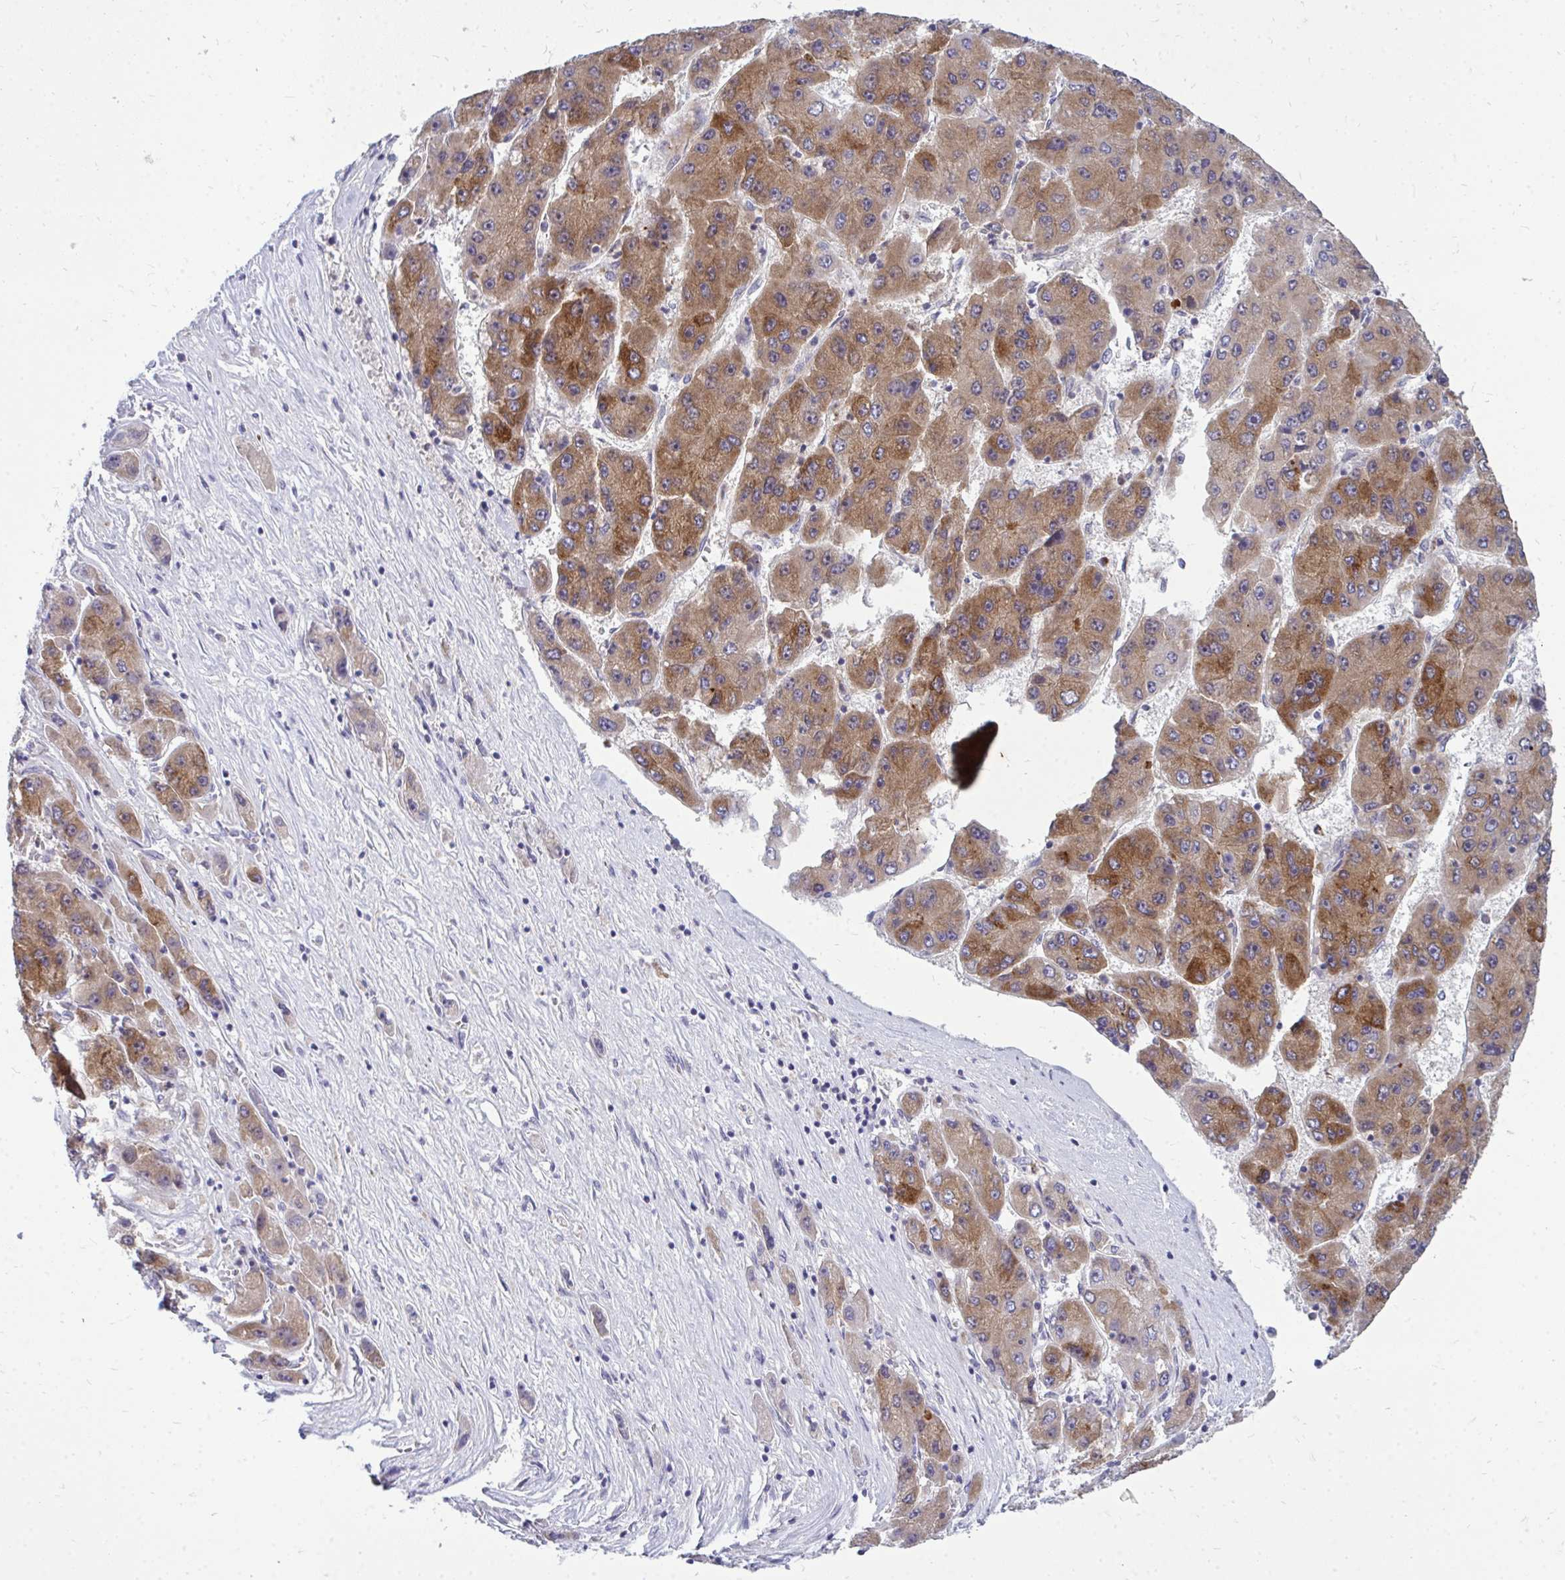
{"staining": {"intensity": "moderate", "quantity": ">75%", "location": "cytoplasmic/membranous"}, "tissue": "liver cancer", "cell_type": "Tumor cells", "image_type": "cancer", "snomed": [{"axis": "morphology", "description": "Carcinoma, Hepatocellular, NOS"}, {"axis": "topography", "description": "Liver"}], "caption": "Liver cancer (hepatocellular carcinoma) stained with a brown dye shows moderate cytoplasmic/membranous positive expression in about >75% of tumor cells.", "gene": "ACSL5", "patient": {"sex": "female", "age": 61}}